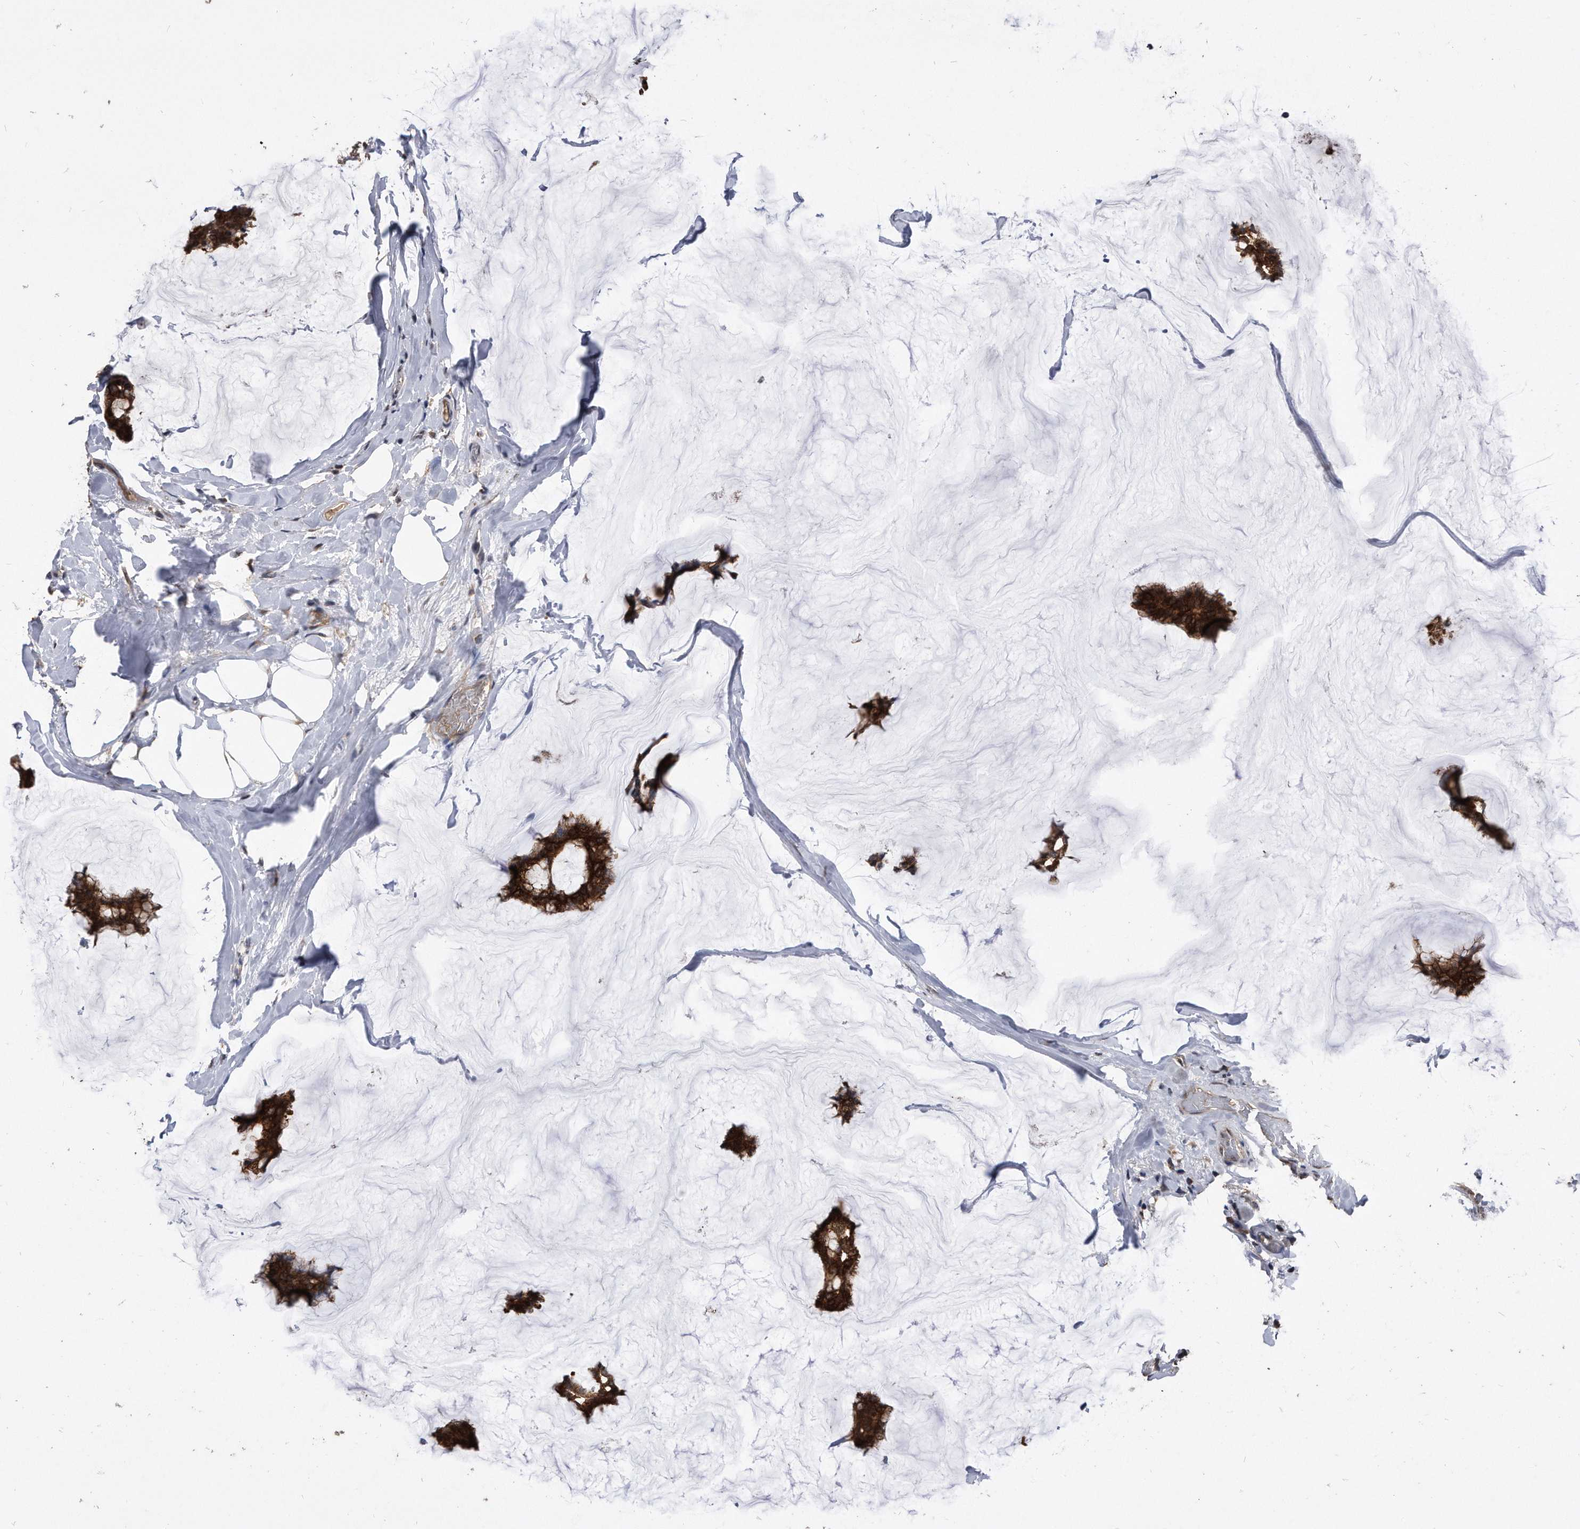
{"staining": {"intensity": "strong", "quantity": ">75%", "location": "cytoplasmic/membranous"}, "tissue": "breast cancer", "cell_type": "Tumor cells", "image_type": "cancer", "snomed": [{"axis": "morphology", "description": "Duct carcinoma"}, {"axis": "topography", "description": "Breast"}], "caption": "Immunohistochemical staining of human breast invasive ductal carcinoma displays high levels of strong cytoplasmic/membranous protein staining in approximately >75% of tumor cells.", "gene": "IL20RA", "patient": {"sex": "female", "age": 93}}